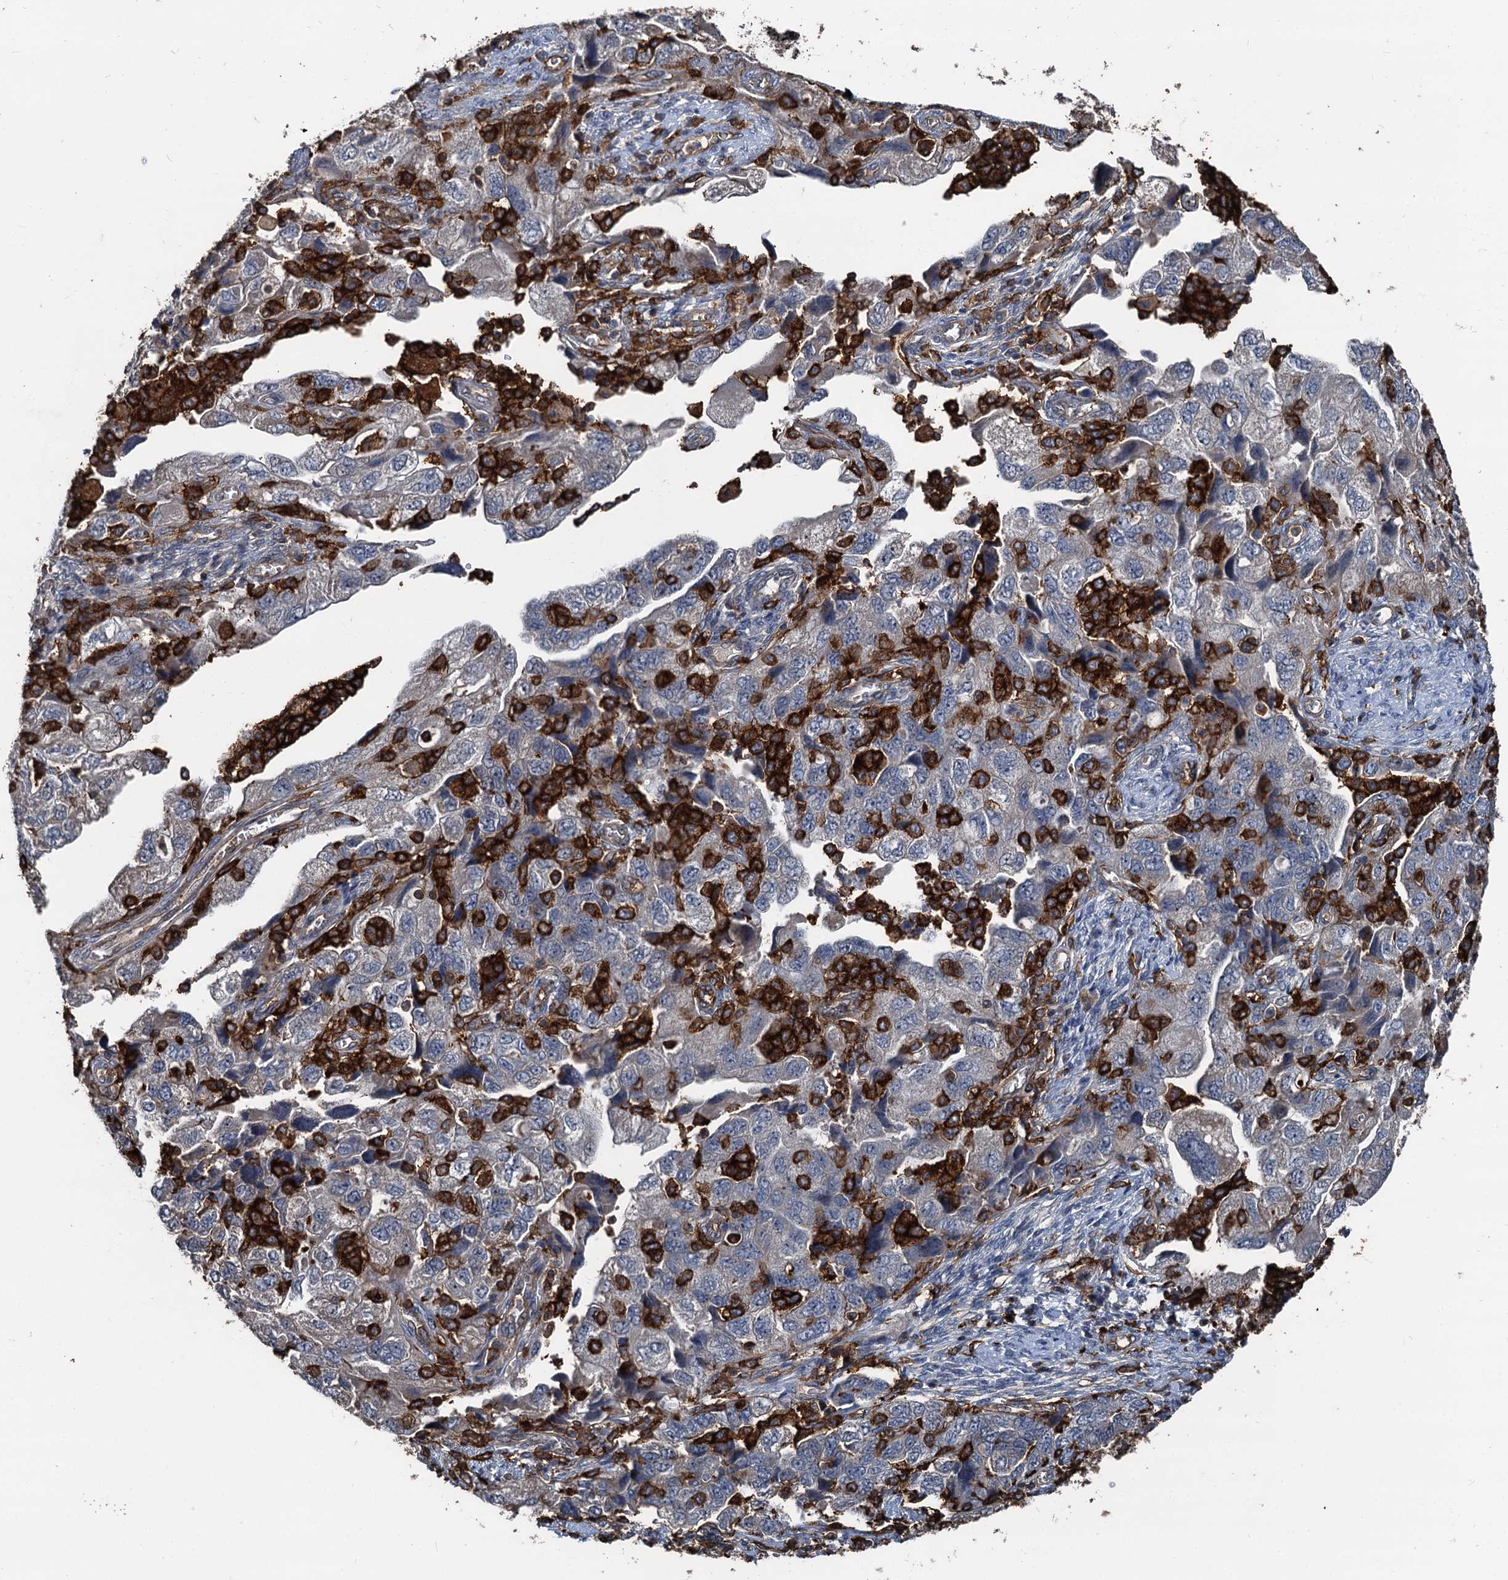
{"staining": {"intensity": "negative", "quantity": "none", "location": "none"}, "tissue": "ovarian cancer", "cell_type": "Tumor cells", "image_type": "cancer", "snomed": [{"axis": "morphology", "description": "Carcinoma, NOS"}, {"axis": "morphology", "description": "Cystadenocarcinoma, serous, NOS"}, {"axis": "topography", "description": "Ovary"}], "caption": "Serous cystadenocarcinoma (ovarian) was stained to show a protein in brown. There is no significant staining in tumor cells. (DAB (3,3'-diaminobenzidine) IHC visualized using brightfield microscopy, high magnification).", "gene": "PLEKHO2", "patient": {"sex": "female", "age": 69}}